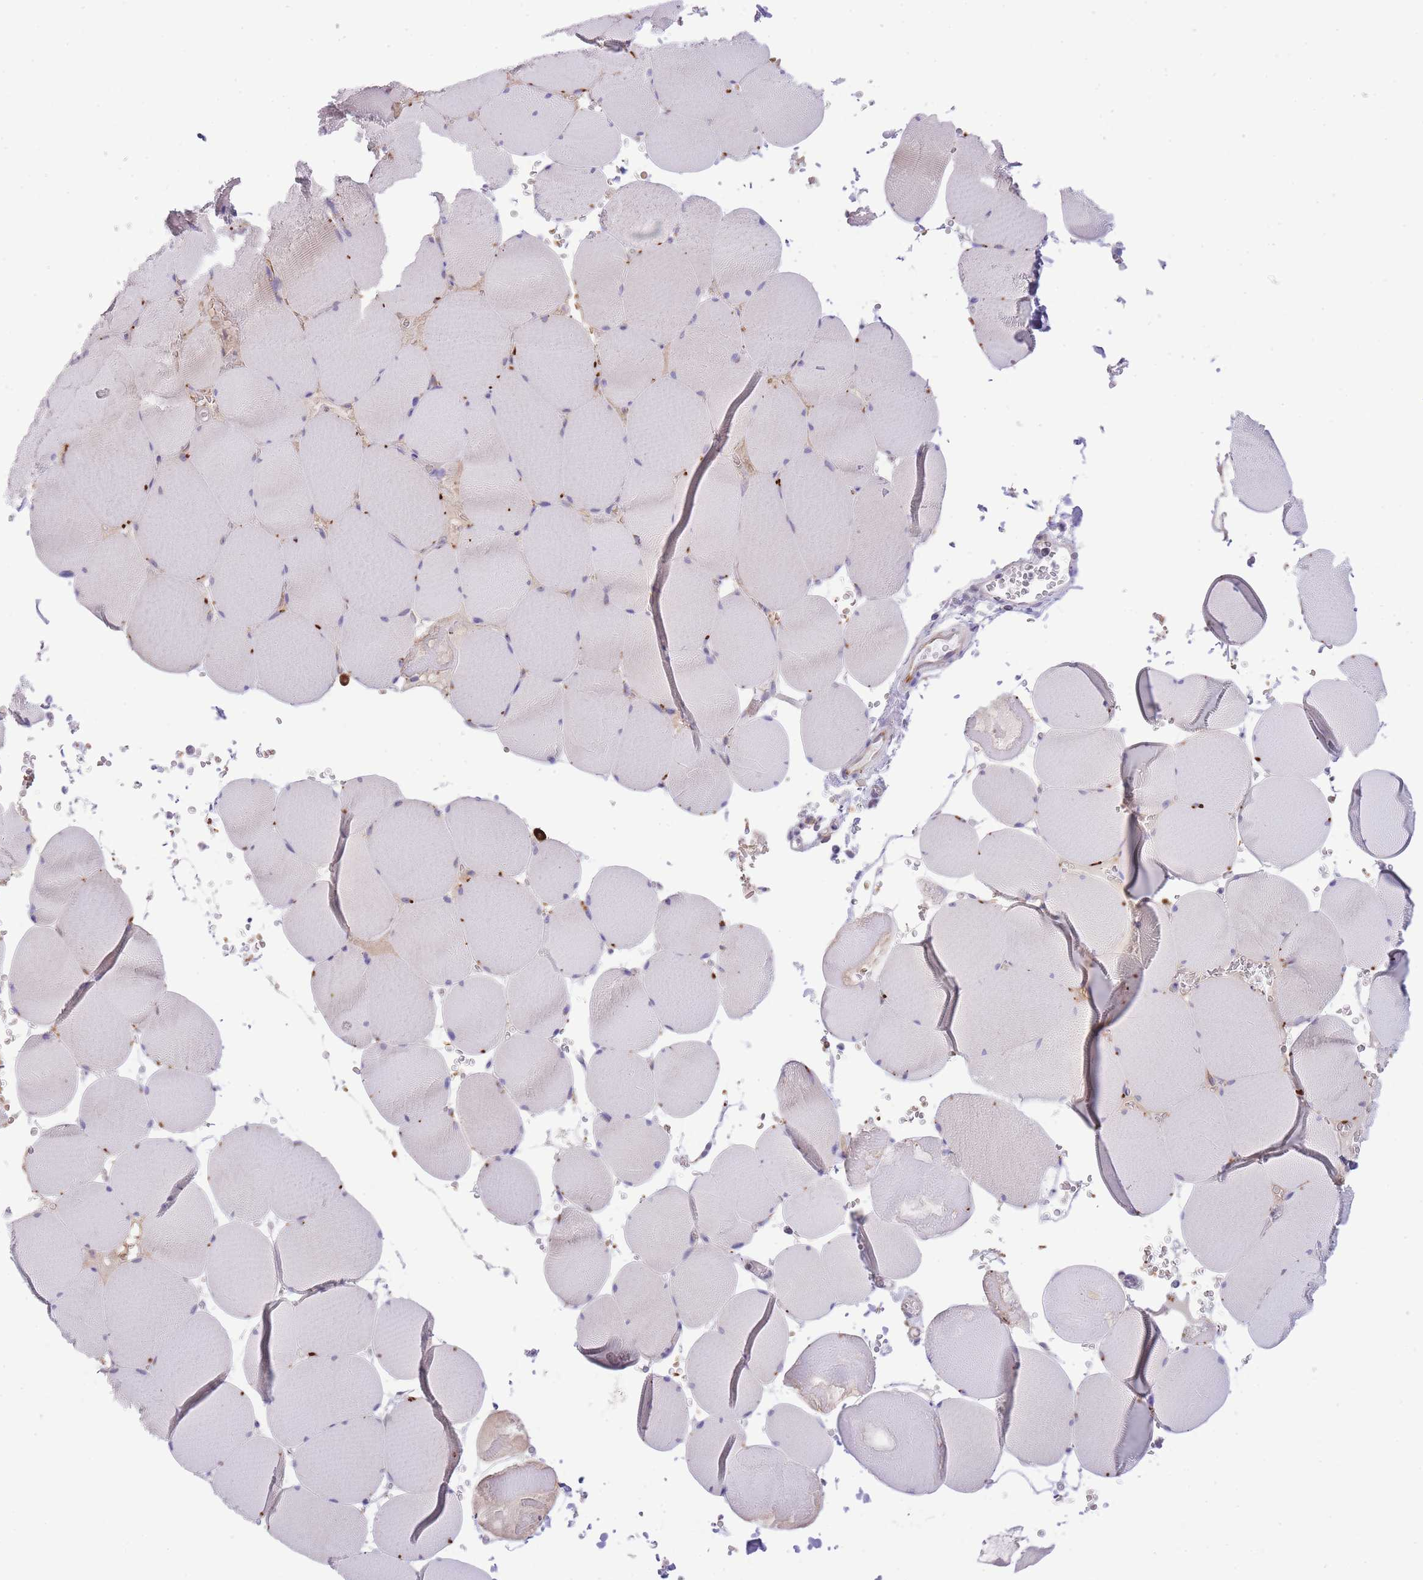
{"staining": {"intensity": "negative", "quantity": "none", "location": "none"}, "tissue": "skeletal muscle", "cell_type": "Myocytes", "image_type": "normal", "snomed": [{"axis": "morphology", "description": "Normal tissue, NOS"}, {"axis": "topography", "description": "Skeletal muscle"}, {"axis": "topography", "description": "Head-Neck"}], "caption": "The IHC photomicrograph has no significant positivity in myocytes of skeletal muscle.", "gene": "MEIOSIN", "patient": {"sex": "male", "age": 66}}